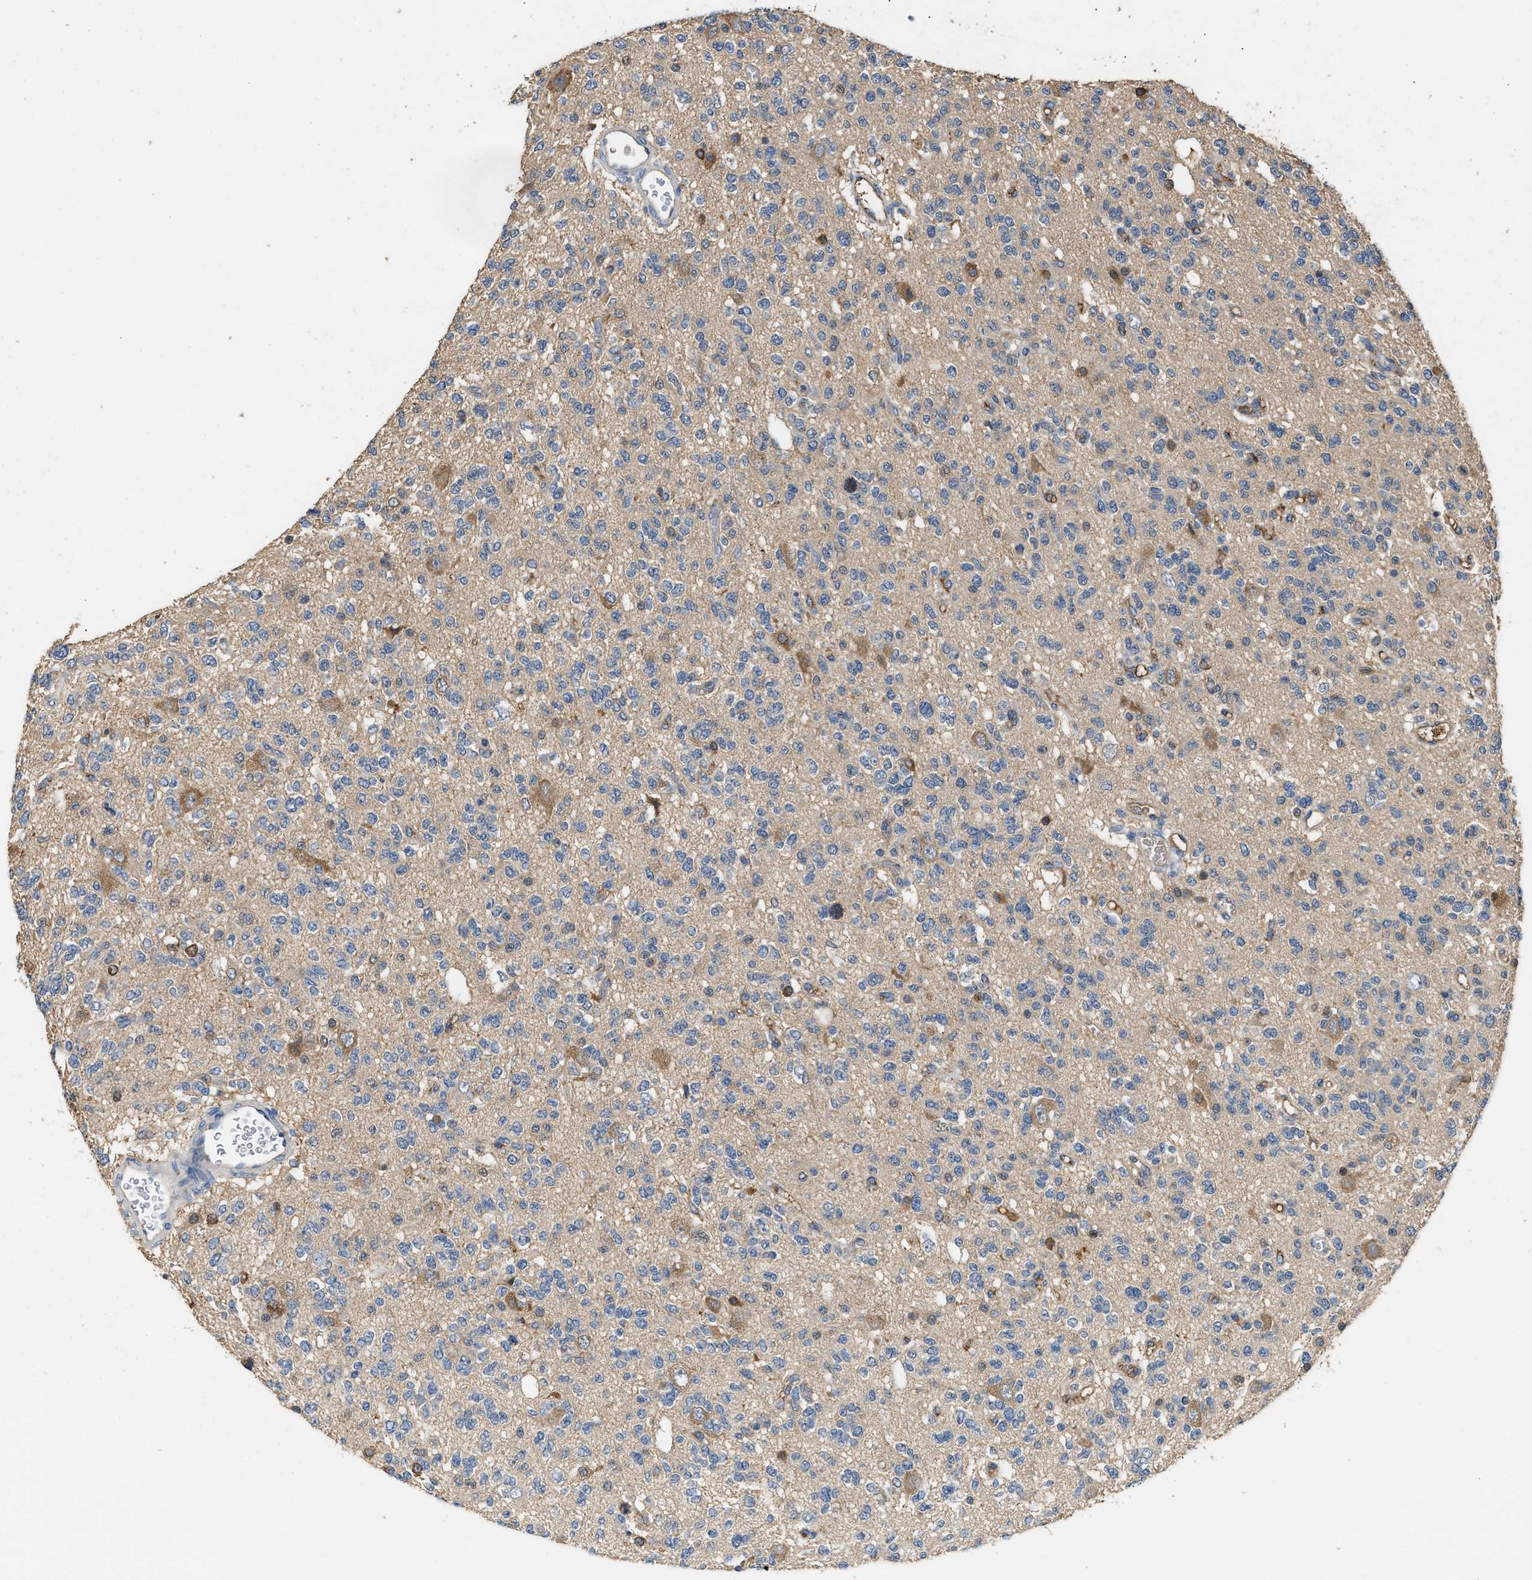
{"staining": {"intensity": "weak", "quantity": "25%-75%", "location": "cytoplasmic/membranous"}, "tissue": "glioma", "cell_type": "Tumor cells", "image_type": "cancer", "snomed": [{"axis": "morphology", "description": "Glioma, malignant, Low grade"}, {"axis": "topography", "description": "Brain"}], "caption": "An image of glioma stained for a protein demonstrates weak cytoplasmic/membranous brown staining in tumor cells.", "gene": "TMEM268", "patient": {"sex": "male", "age": 38}}